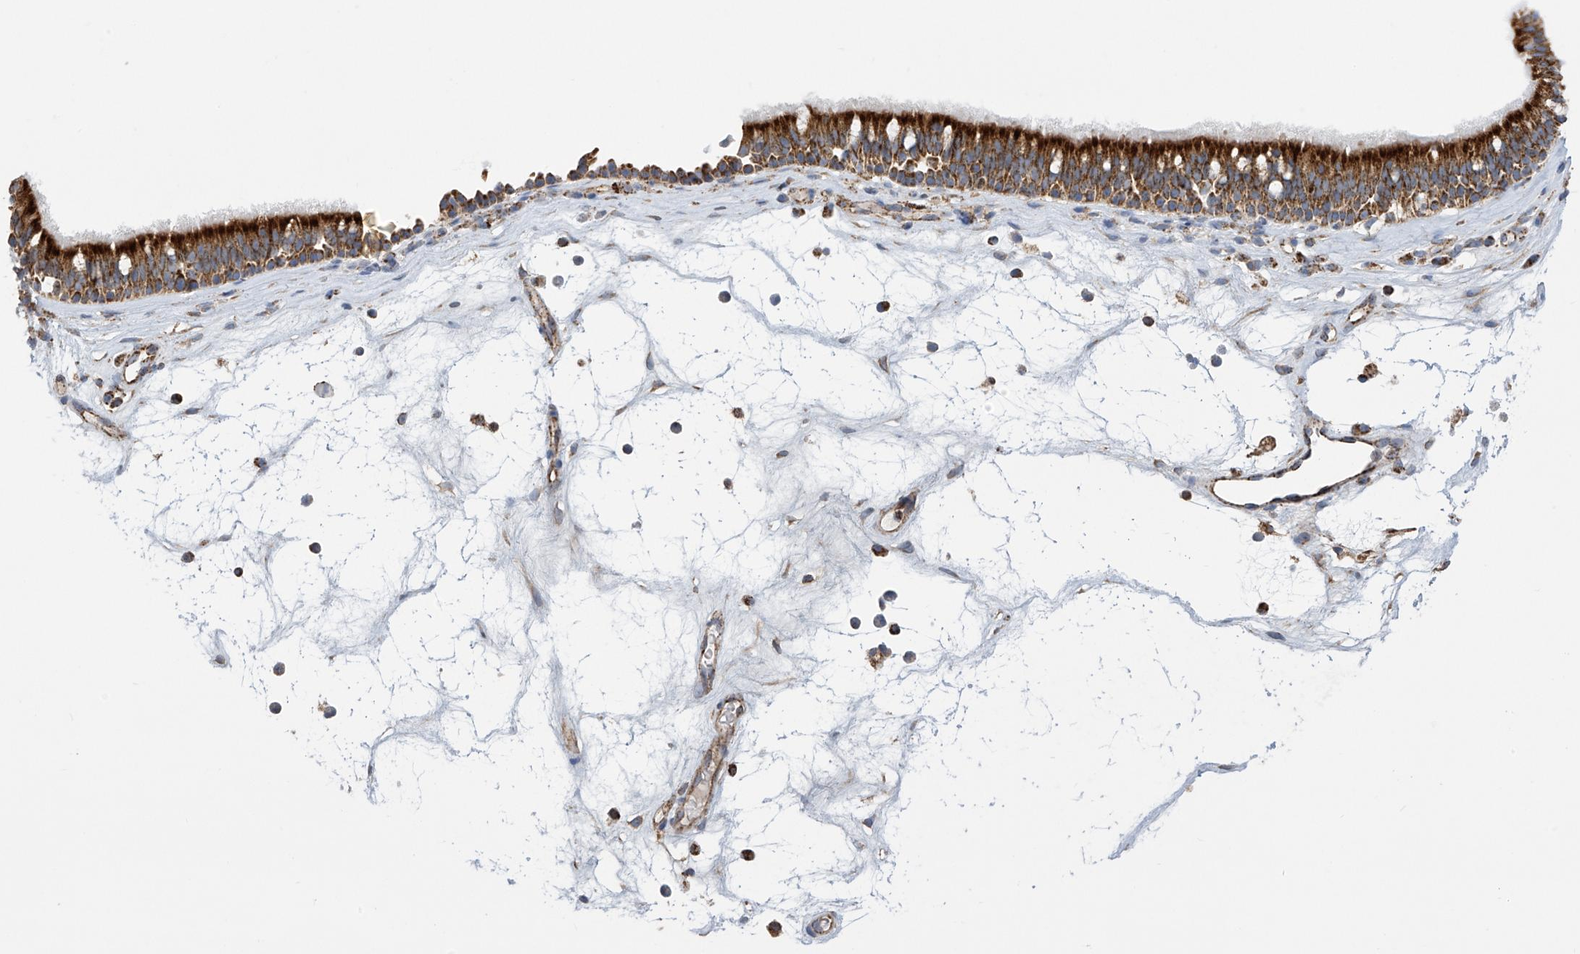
{"staining": {"intensity": "strong", "quantity": ">75%", "location": "cytoplasmic/membranous"}, "tissue": "nasopharynx", "cell_type": "Respiratory epithelial cells", "image_type": "normal", "snomed": [{"axis": "morphology", "description": "Normal tissue, NOS"}, {"axis": "morphology", "description": "Inflammation, NOS"}, {"axis": "morphology", "description": "Malignant melanoma, Metastatic site"}, {"axis": "topography", "description": "Nasopharynx"}], "caption": "Brown immunohistochemical staining in unremarkable nasopharynx displays strong cytoplasmic/membranous staining in approximately >75% of respiratory epithelial cells.", "gene": "PNPT1", "patient": {"sex": "male", "age": 70}}